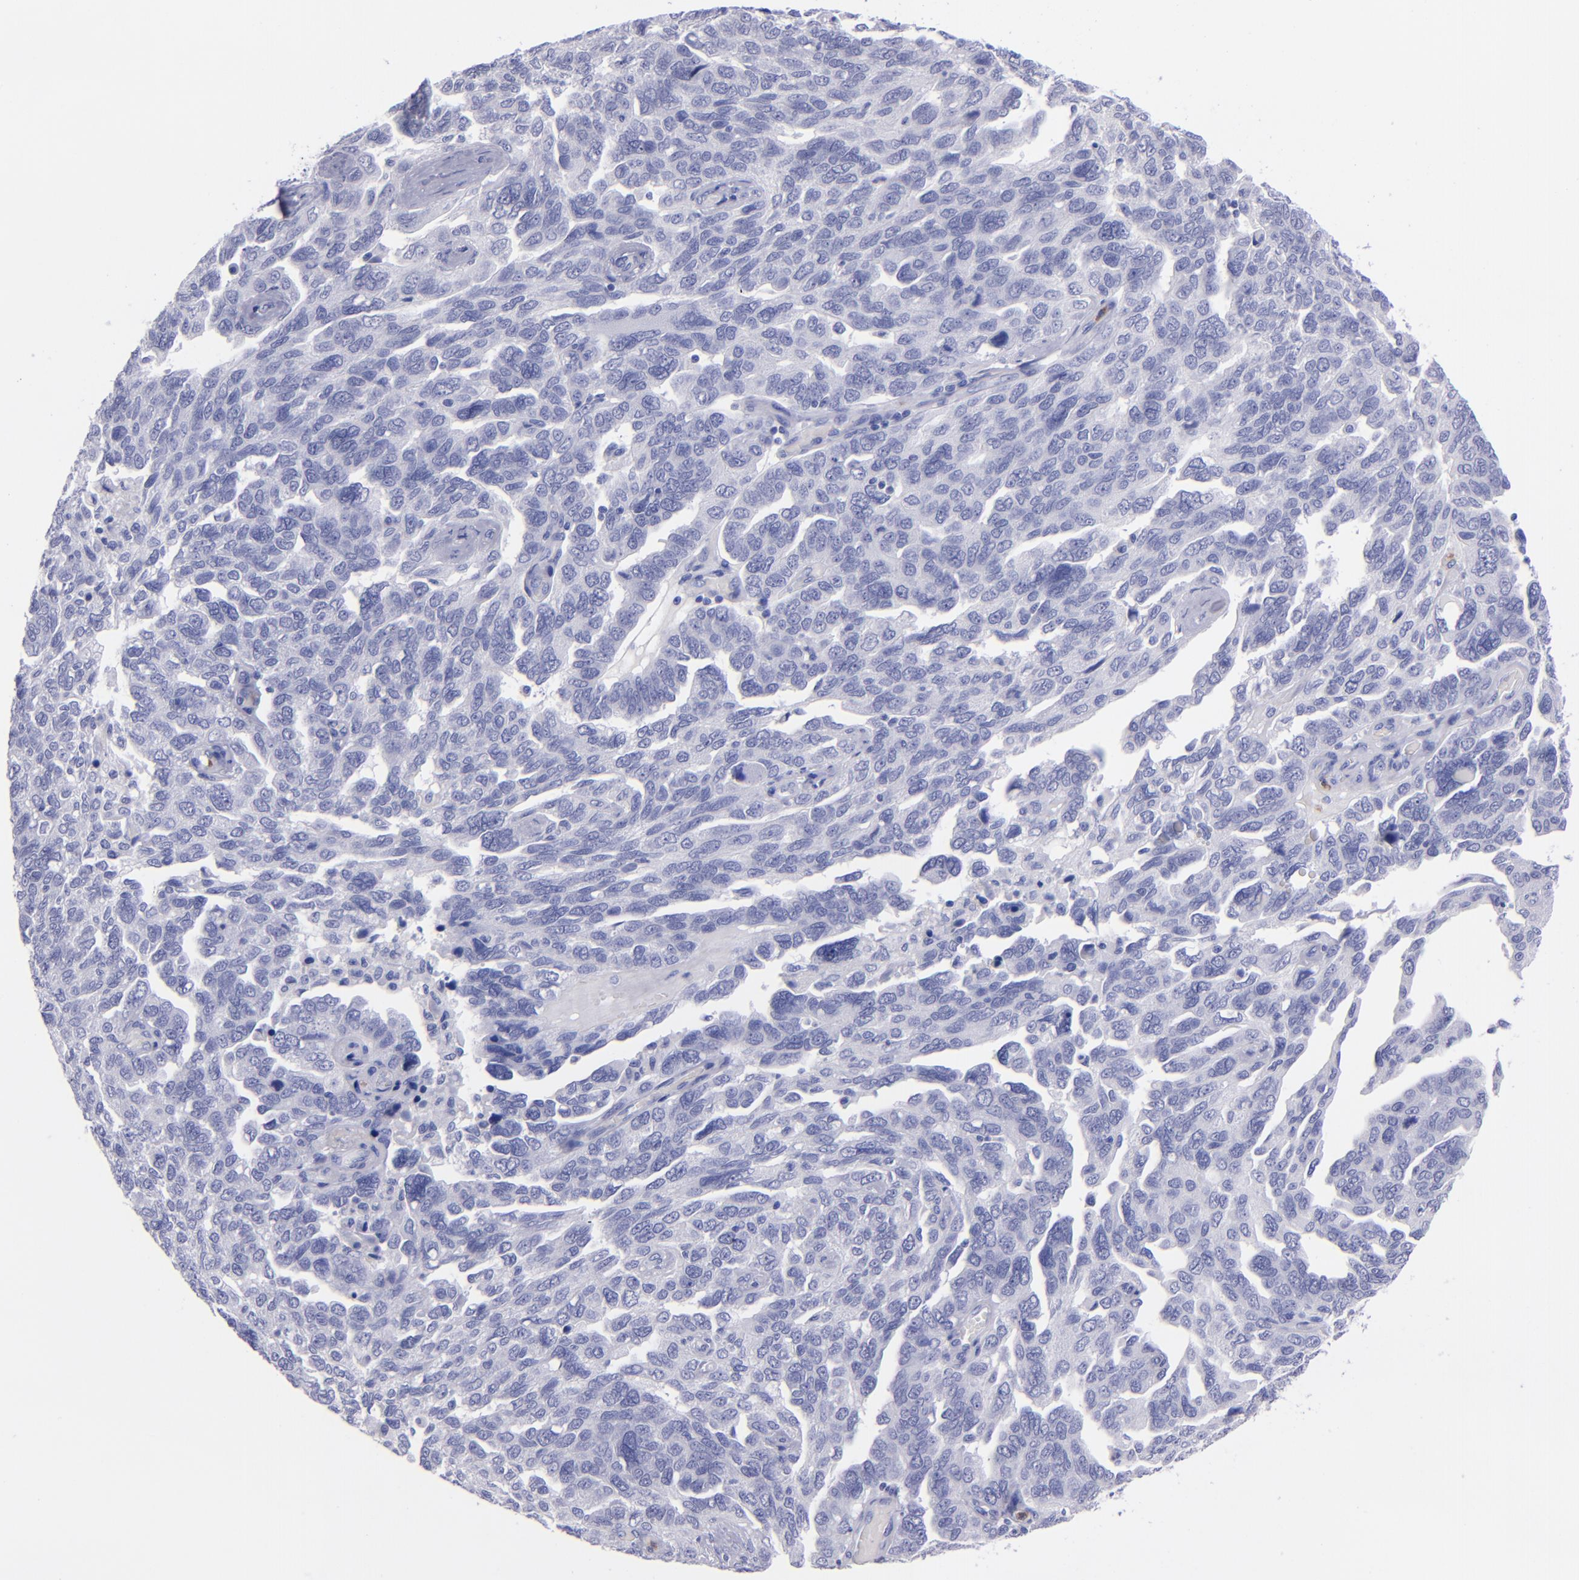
{"staining": {"intensity": "negative", "quantity": "none", "location": "none"}, "tissue": "ovarian cancer", "cell_type": "Tumor cells", "image_type": "cancer", "snomed": [{"axis": "morphology", "description": "Cystadenocarcinoma, serous, NOS"}, {"axis": "topography", "description": "Ovary"}], "caption": "Histopathology image shows no protein expression in tumor cells of ovarian cancer tissue.", "gene": "CR1", "patient": {"sex": "female", "age": 64}}